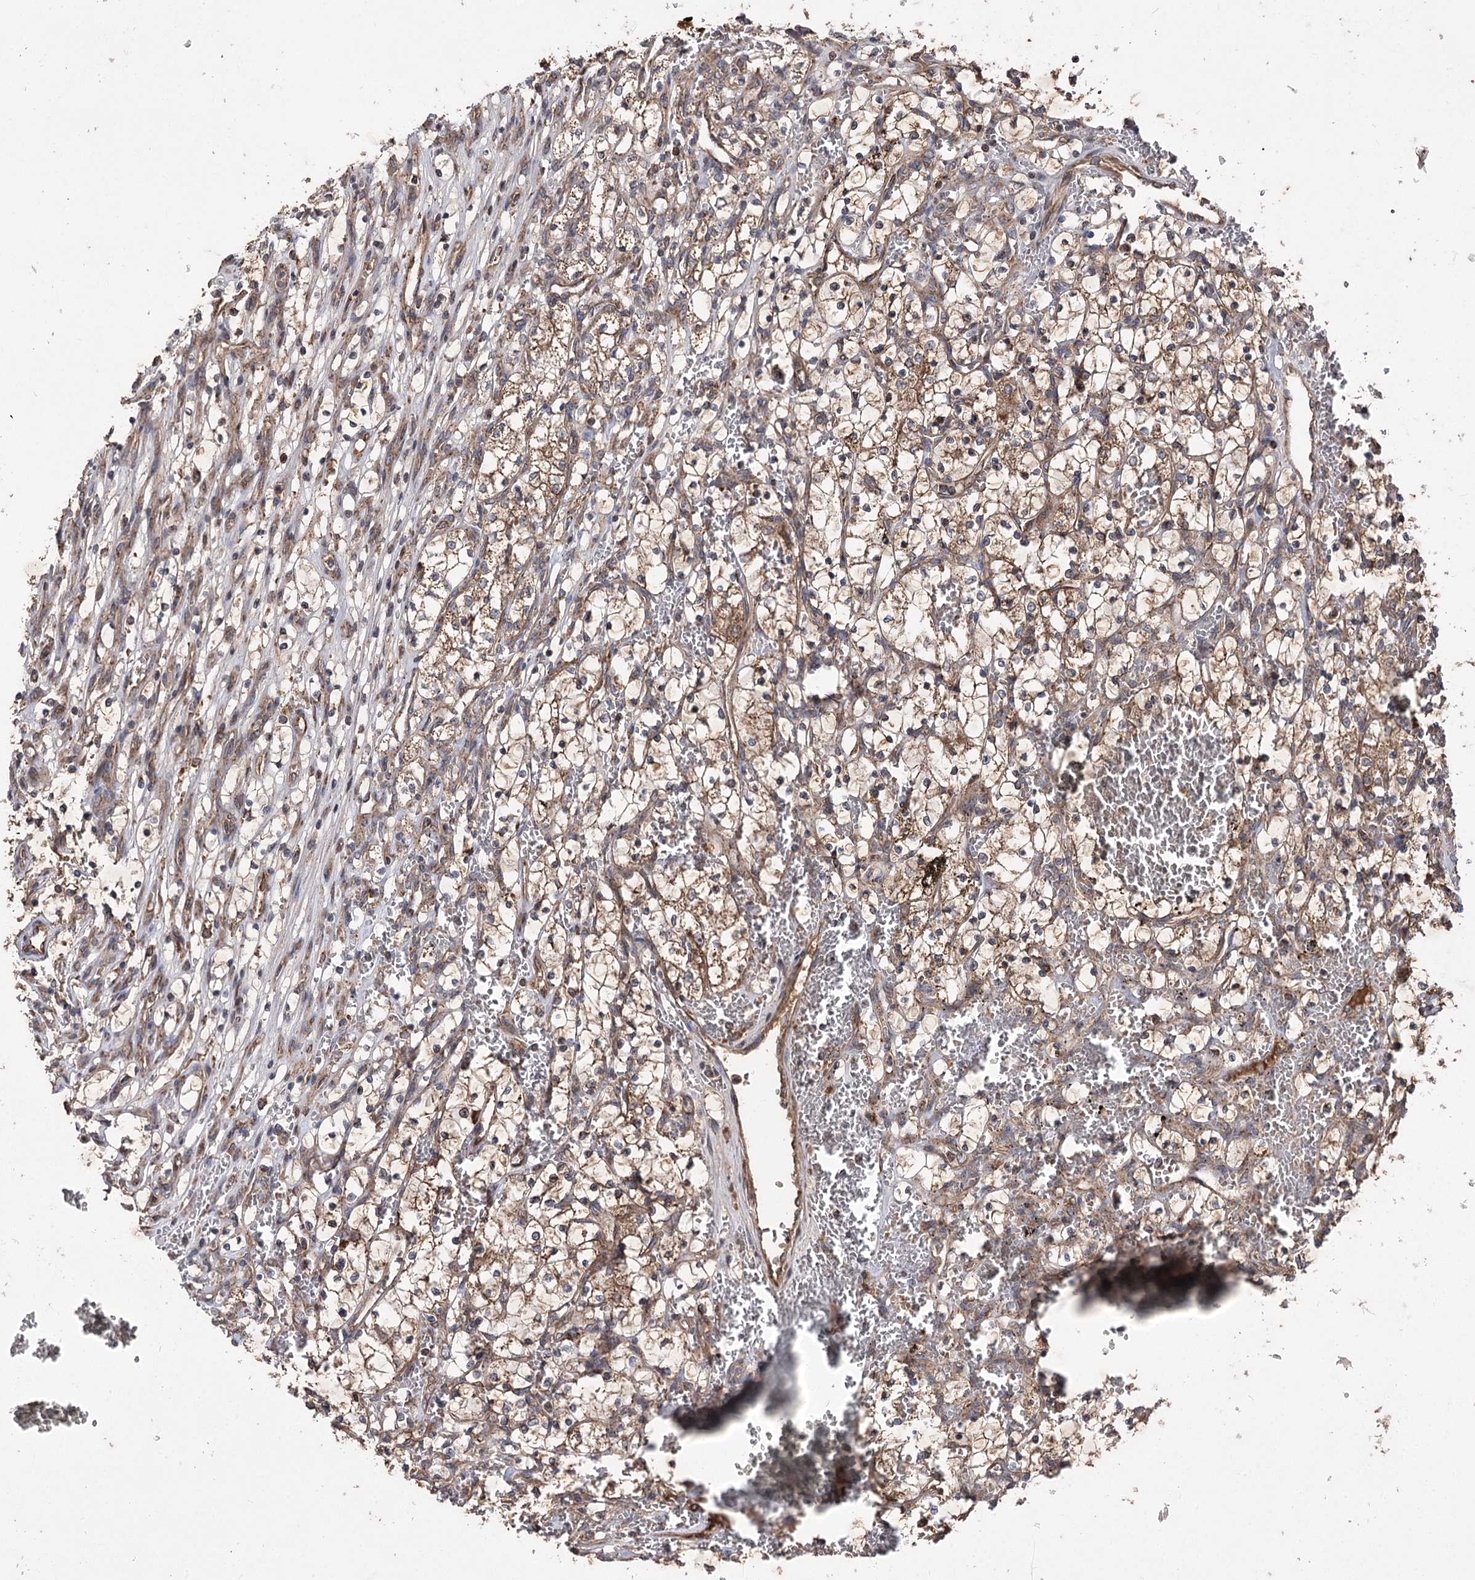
{"staining": {"intensity": "moderate", "quantity": ">75%", "location": "cytoplasmic/membranous"}, "tissue": "renal cancer", "cell_type": "Tumor cells", "image_type": "cancer", "snomed": [{"axis": "morphology", "description": "Adenocarcinoma, NOS"}, {"axis": "topography", "description": "Kidney"}], "caption": "A micrograph of human adenocarcinoma (renal) stained for a protein exhibits moderate cytoplasmic/membranous brown staining in tumor cells. (brown staining indicates protein expression, while blue staining denotes nuclei).", "gene": "RASSF3", "patient": {"sex": "female", "age": 69}}